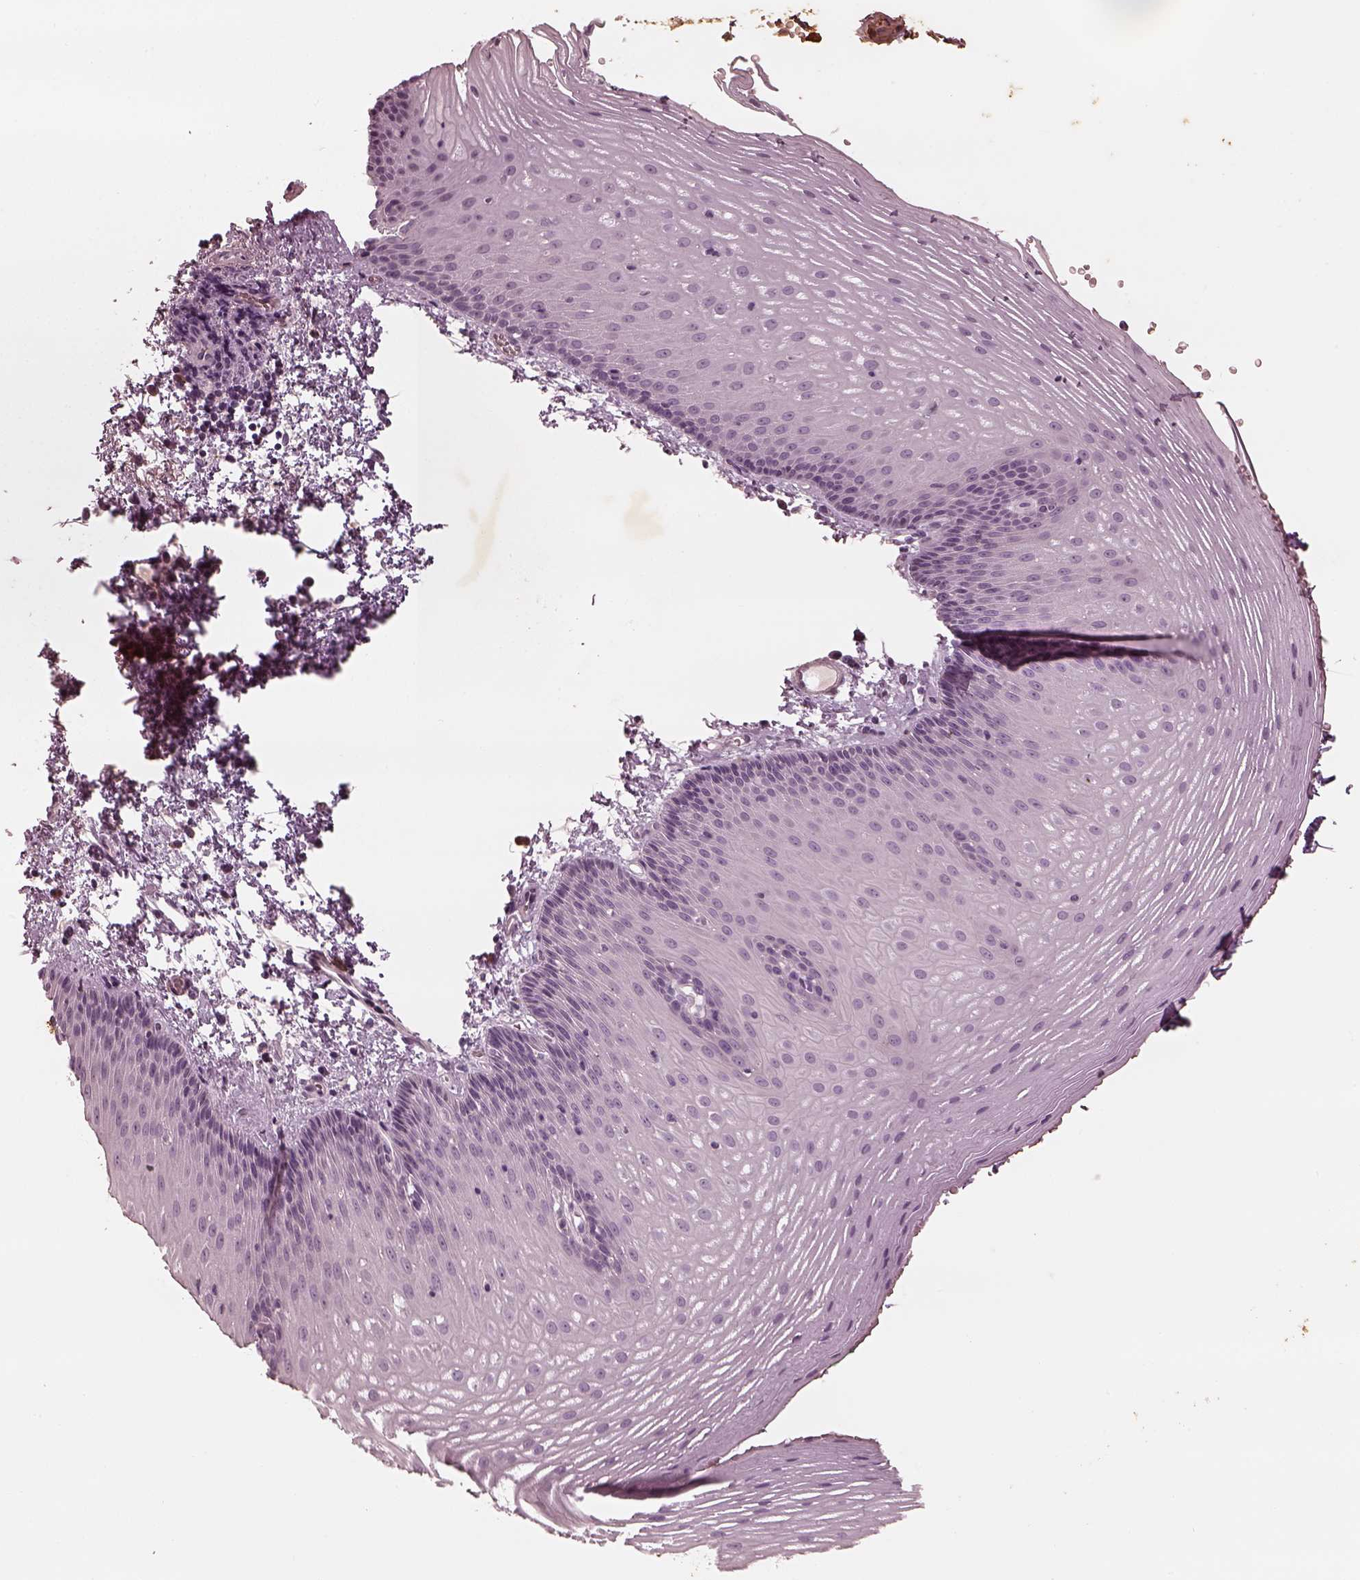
{"staining": {"intensity": "negative", "quantity": "none", "location": "none"}, "tissue": "esophagus", "cell_type": "Squamous epithelial cells", "image_type": "normal", "snomed": [{"axis": "morphology", "description": "Normal tissue, NOS"}, {"axis": "topography", "description": "Esophagus"}], "caption": "The photomicrograph exhibits no staining of squamous epithelial cells in benign esophagus.", "gene": "ADRB3", "patient": {"sex": "male", "age": 76}}